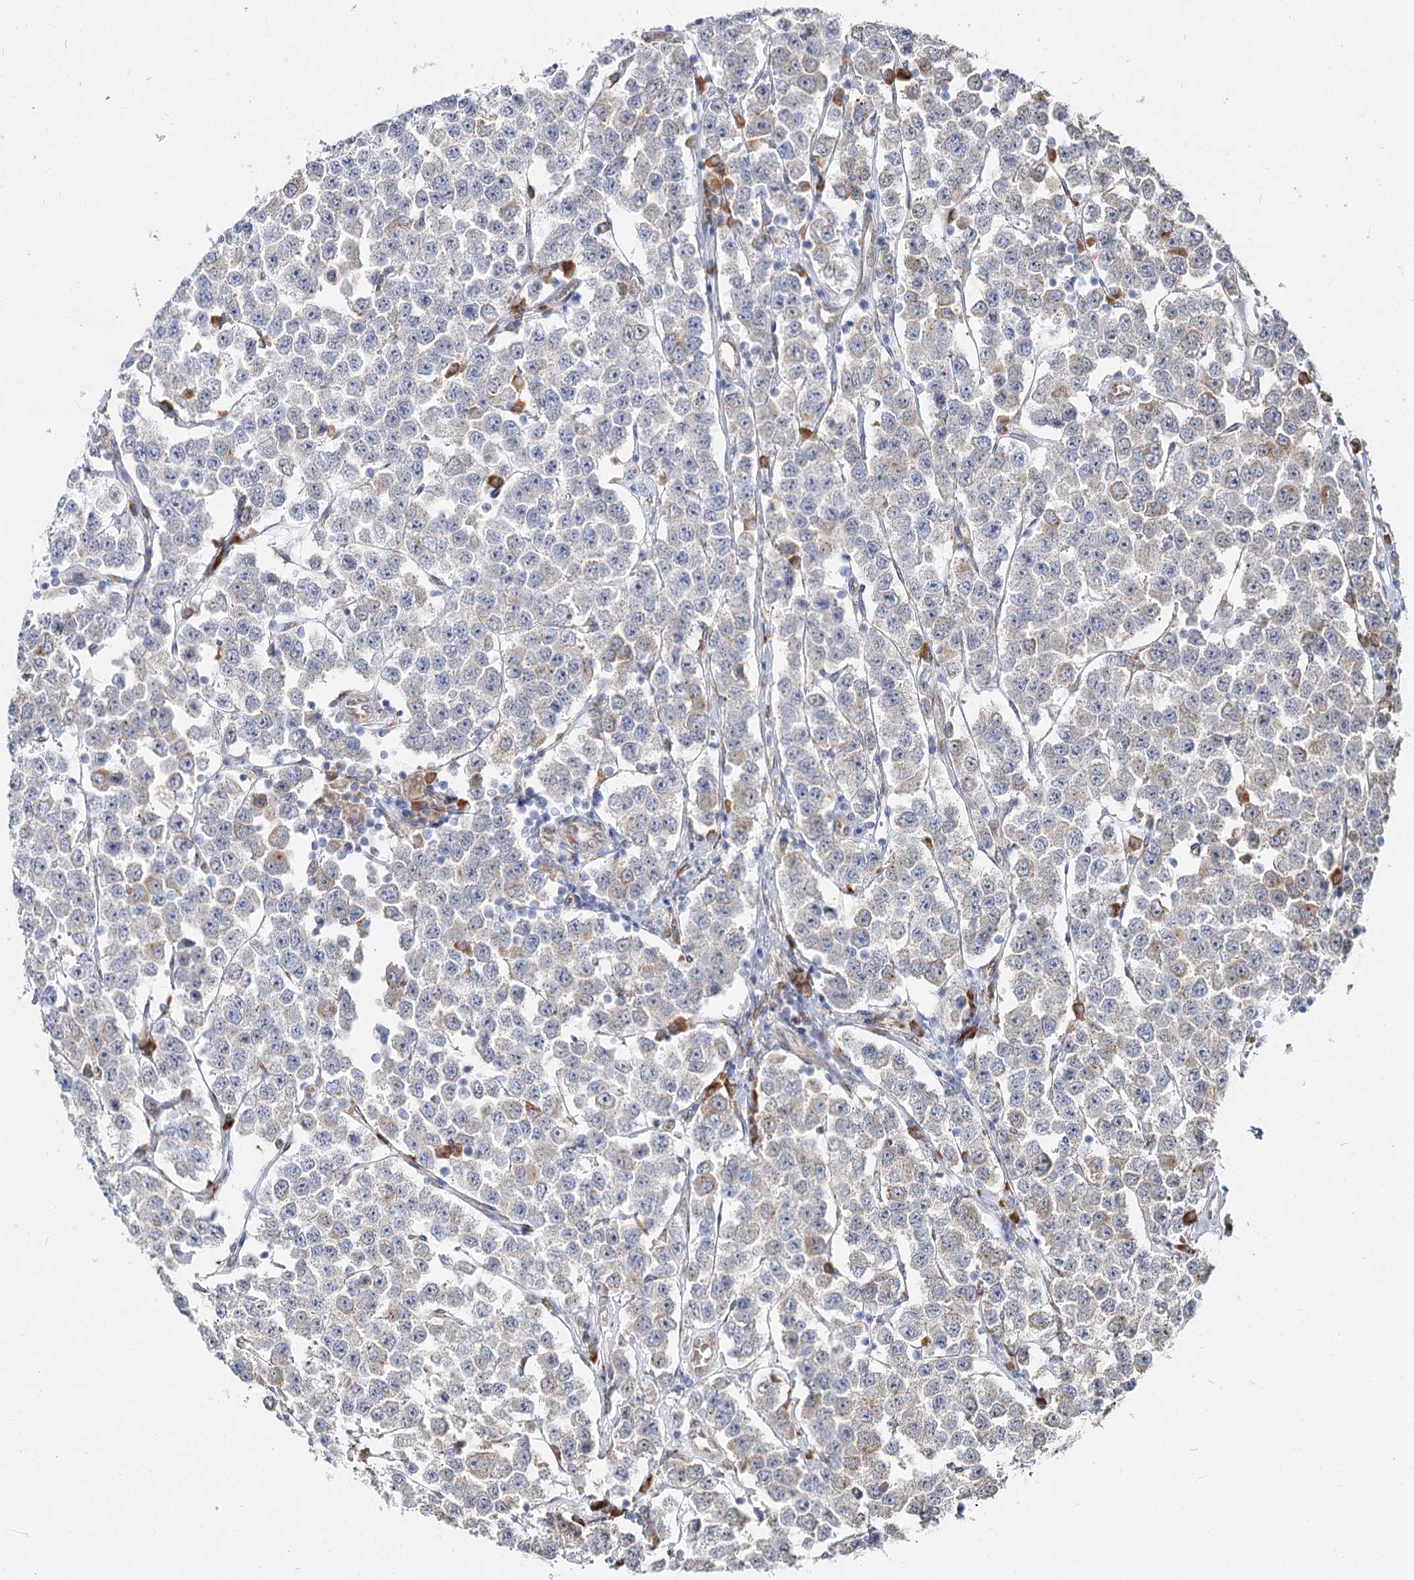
{"staining": {"intensity": "negative", "quantity": "none", "location": "none"}, "tissue": "testis cancer", "cell_type": "Tumor cells", "image_type": "cancer", "snomed": [{"axis": "morphology", "description": "Seminoma, NOS"}, {"axis": "topography", "description": "Testis"}], "caption": "Immunohistochemistry (IHC) histopathology image of neoplastic tissue: human testis cancer stained with DAB (3,3'-diaminobenzidine) demonstrates no significant protein expression in tumor cells. Brightfield microscopy of immunohistochemistry (IHC) stained with DAB (3,3'-diaminobenzidine) (brown) and hematoxylin (blue), captured at high magnification.", "gene": "SPART", "patient": {"sex": "male", "age": 28}}